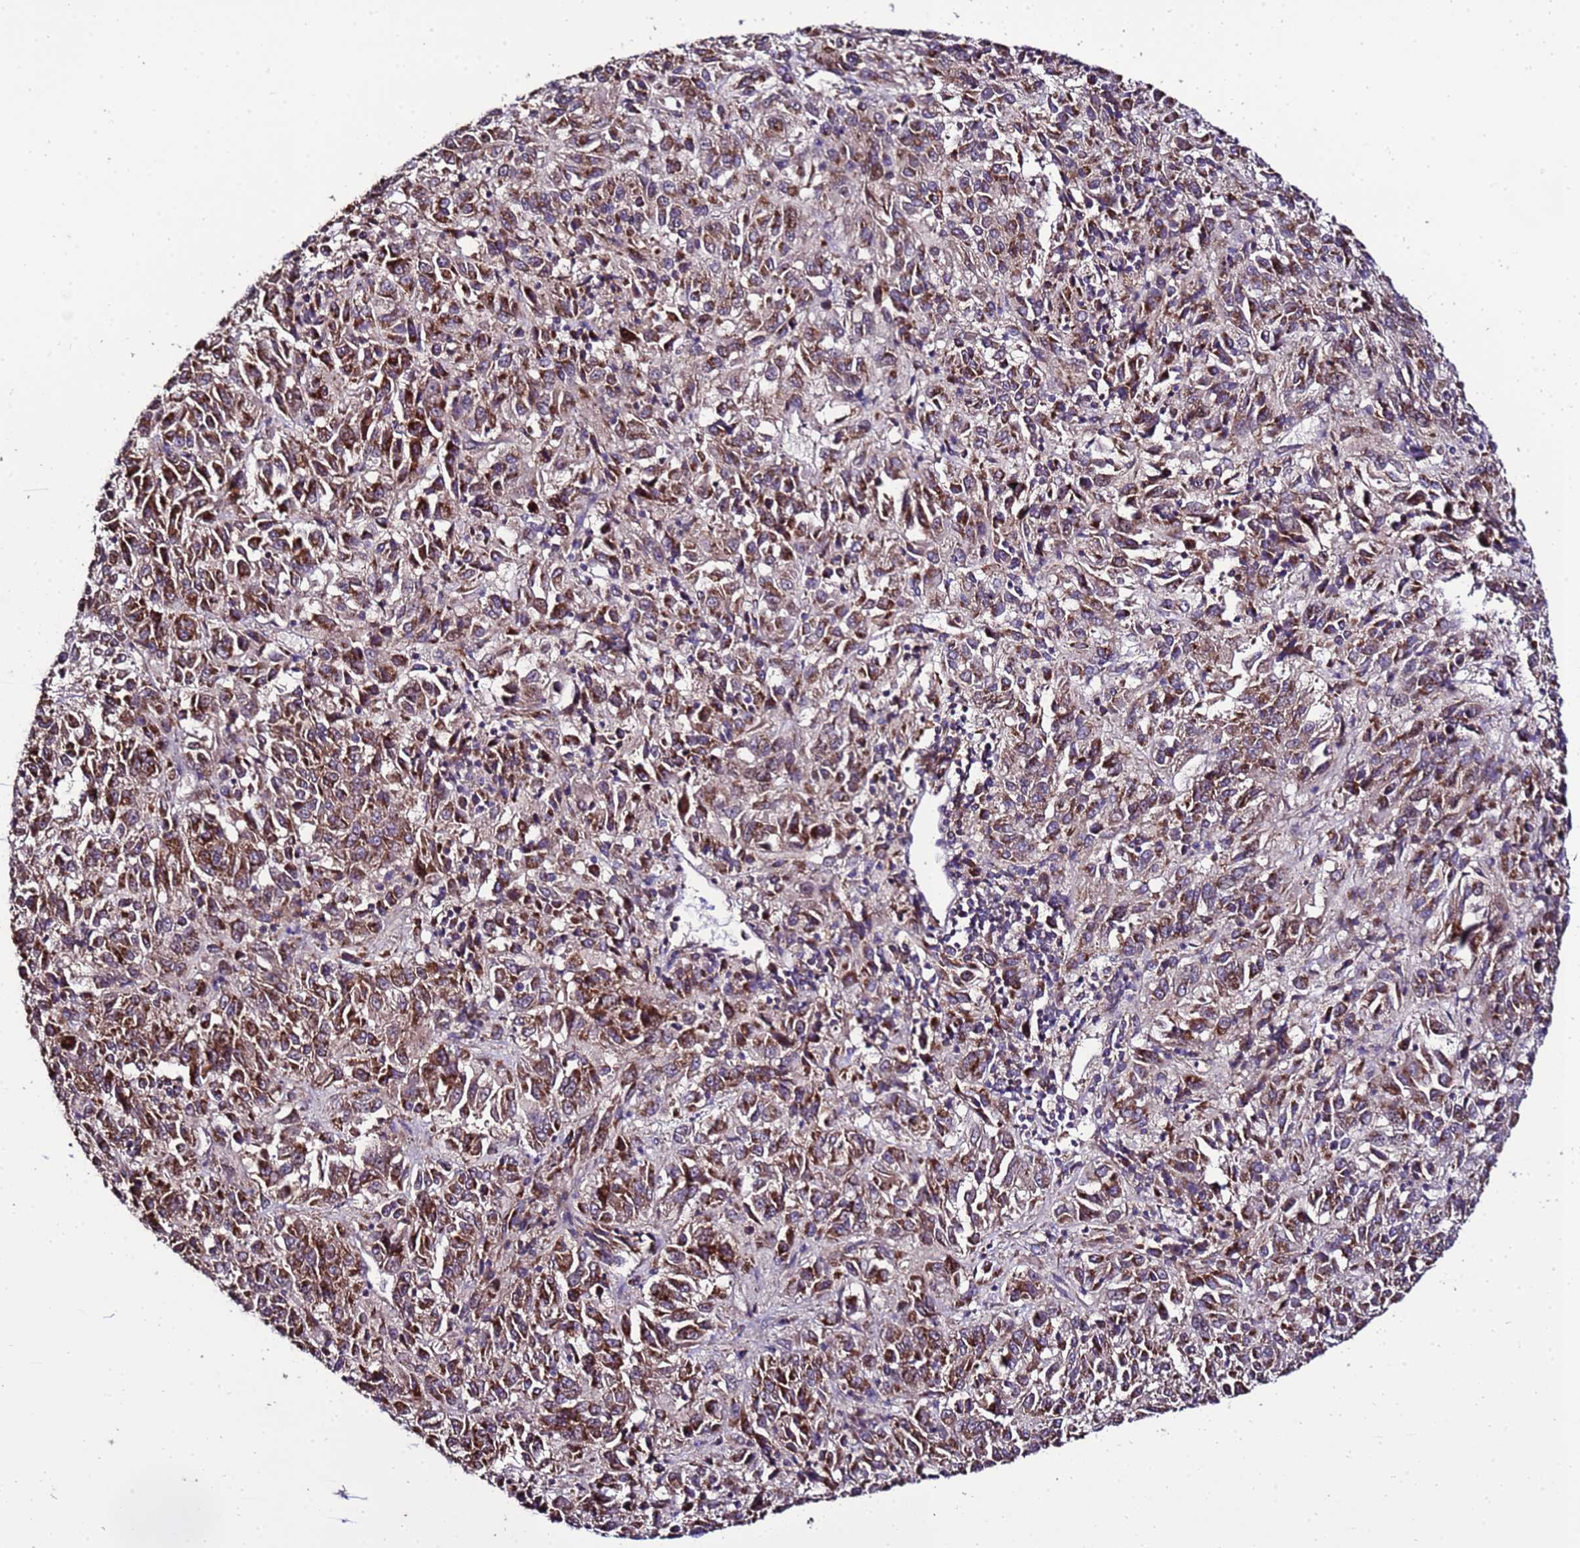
{"staining": {"intensity": "moderate", "quantity": ">75%", "location": "cytoplasmic/membranous"}, "tissue": "melanoma", "cell_type": "Tumor cells", "image_type": "cancer", "snomed": [{"axis": "morphology", "description": "Malignant melanoma, Metastatic site"}, {"axis": "topography", "description": "Lung"}], "caption": "An immunohistochemistry (IHC) histopathology image of tumor tissue is shown. Protein staining in brown labels moderate cytoplasmic/membranous positivity in malignant melanoma (metastatic site) within tumor cells.", "gene": "ZNF329", "patient": {"sex": "male", "age": 64}}